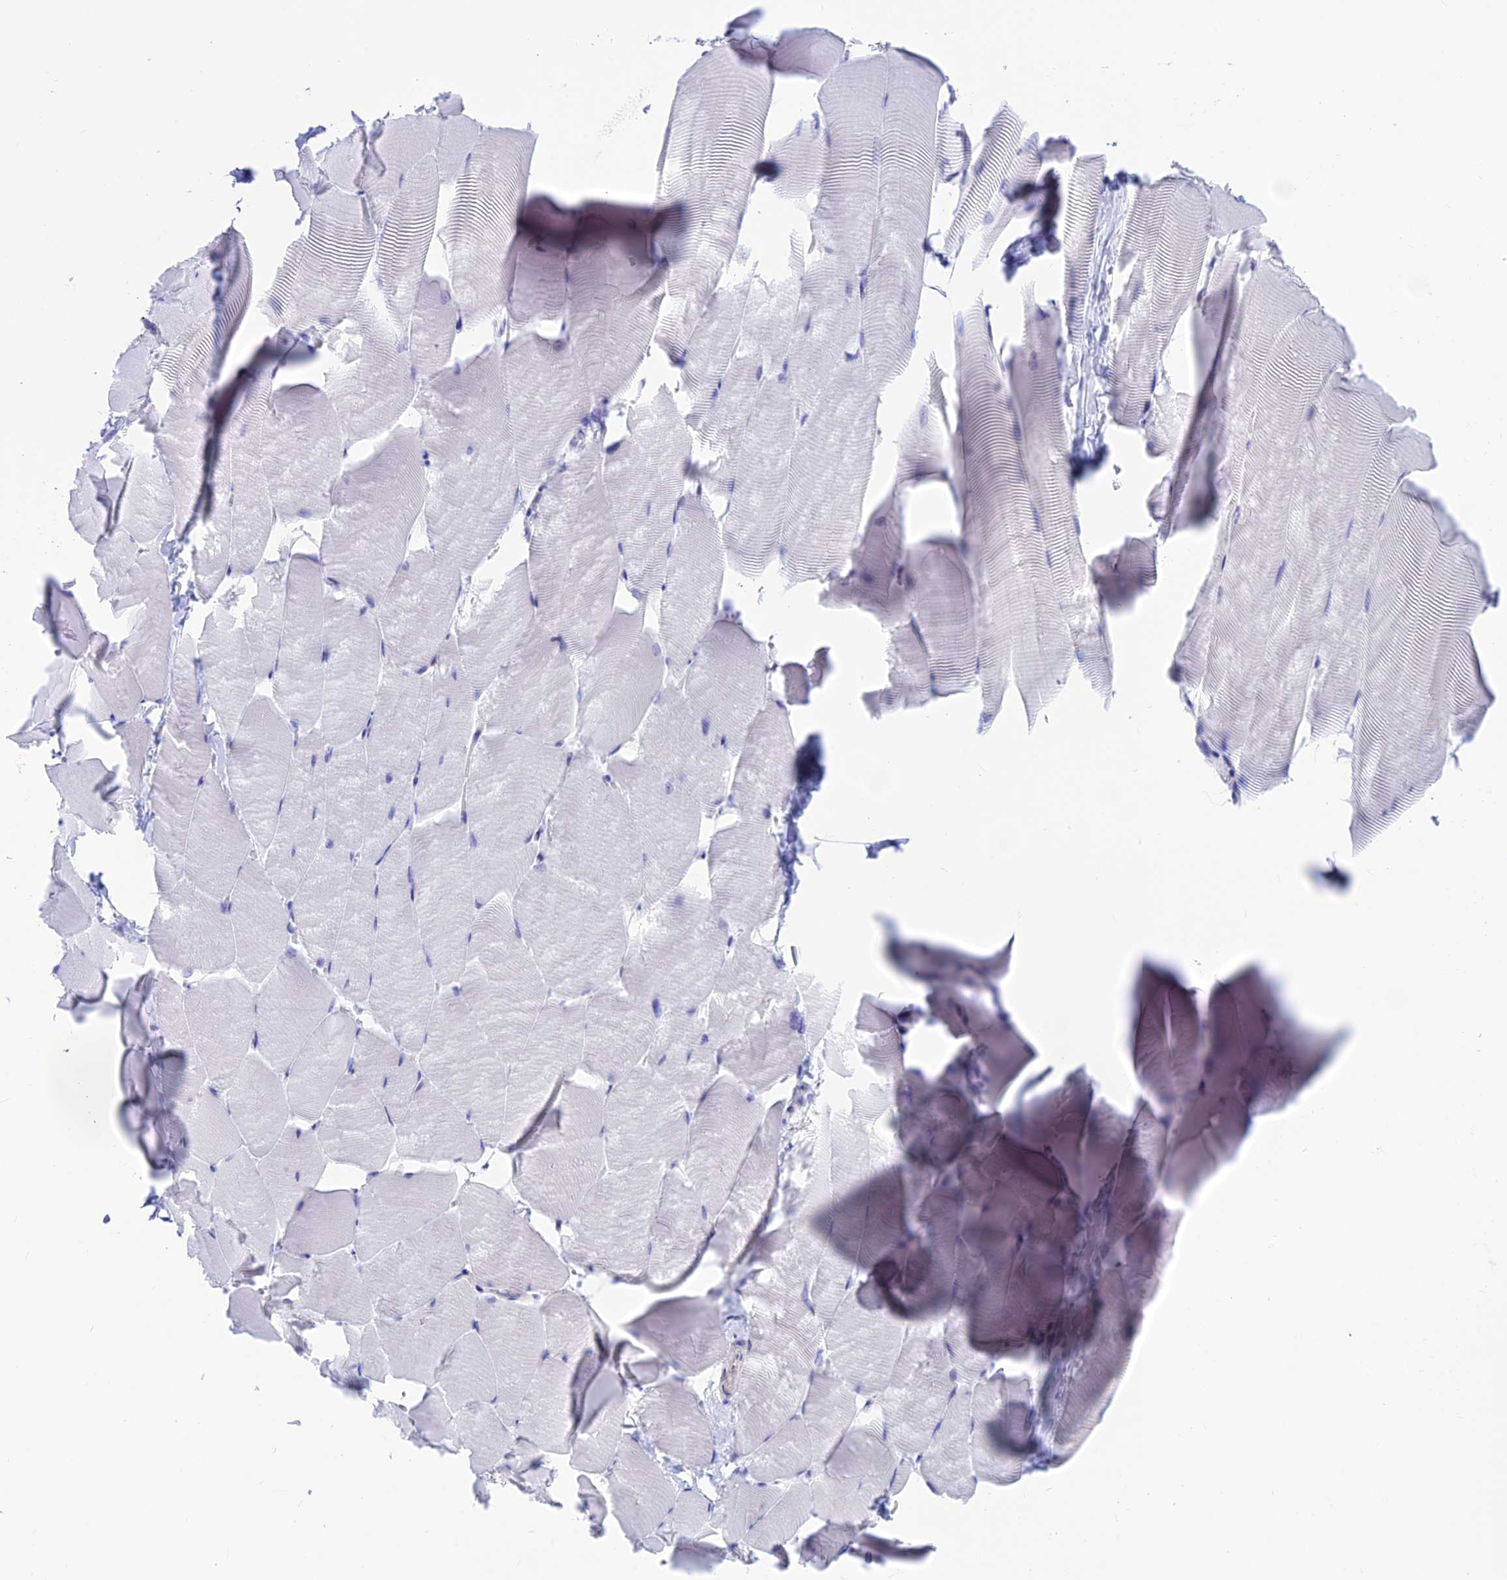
{"staining": {"intensity": "negative", "quantity": "none", "location": "none"}, "tissue": "skeletal muscle", "cell_type": "Myocytes", "image_type": "normal", "snomed": [{"axis": "morphology", "description": "Normal tissue, NOS"}, {"axis": "topography", "description": "Skeletal muscle"}], "caption": "An immunohistochemistry (IHC) photomicrograph of normal skeletal muscle is shown. There is no staining in myocytes of skeletal muscle.", "gene": "GNGT2", "patient": {"sex": "male", "age": 25}}